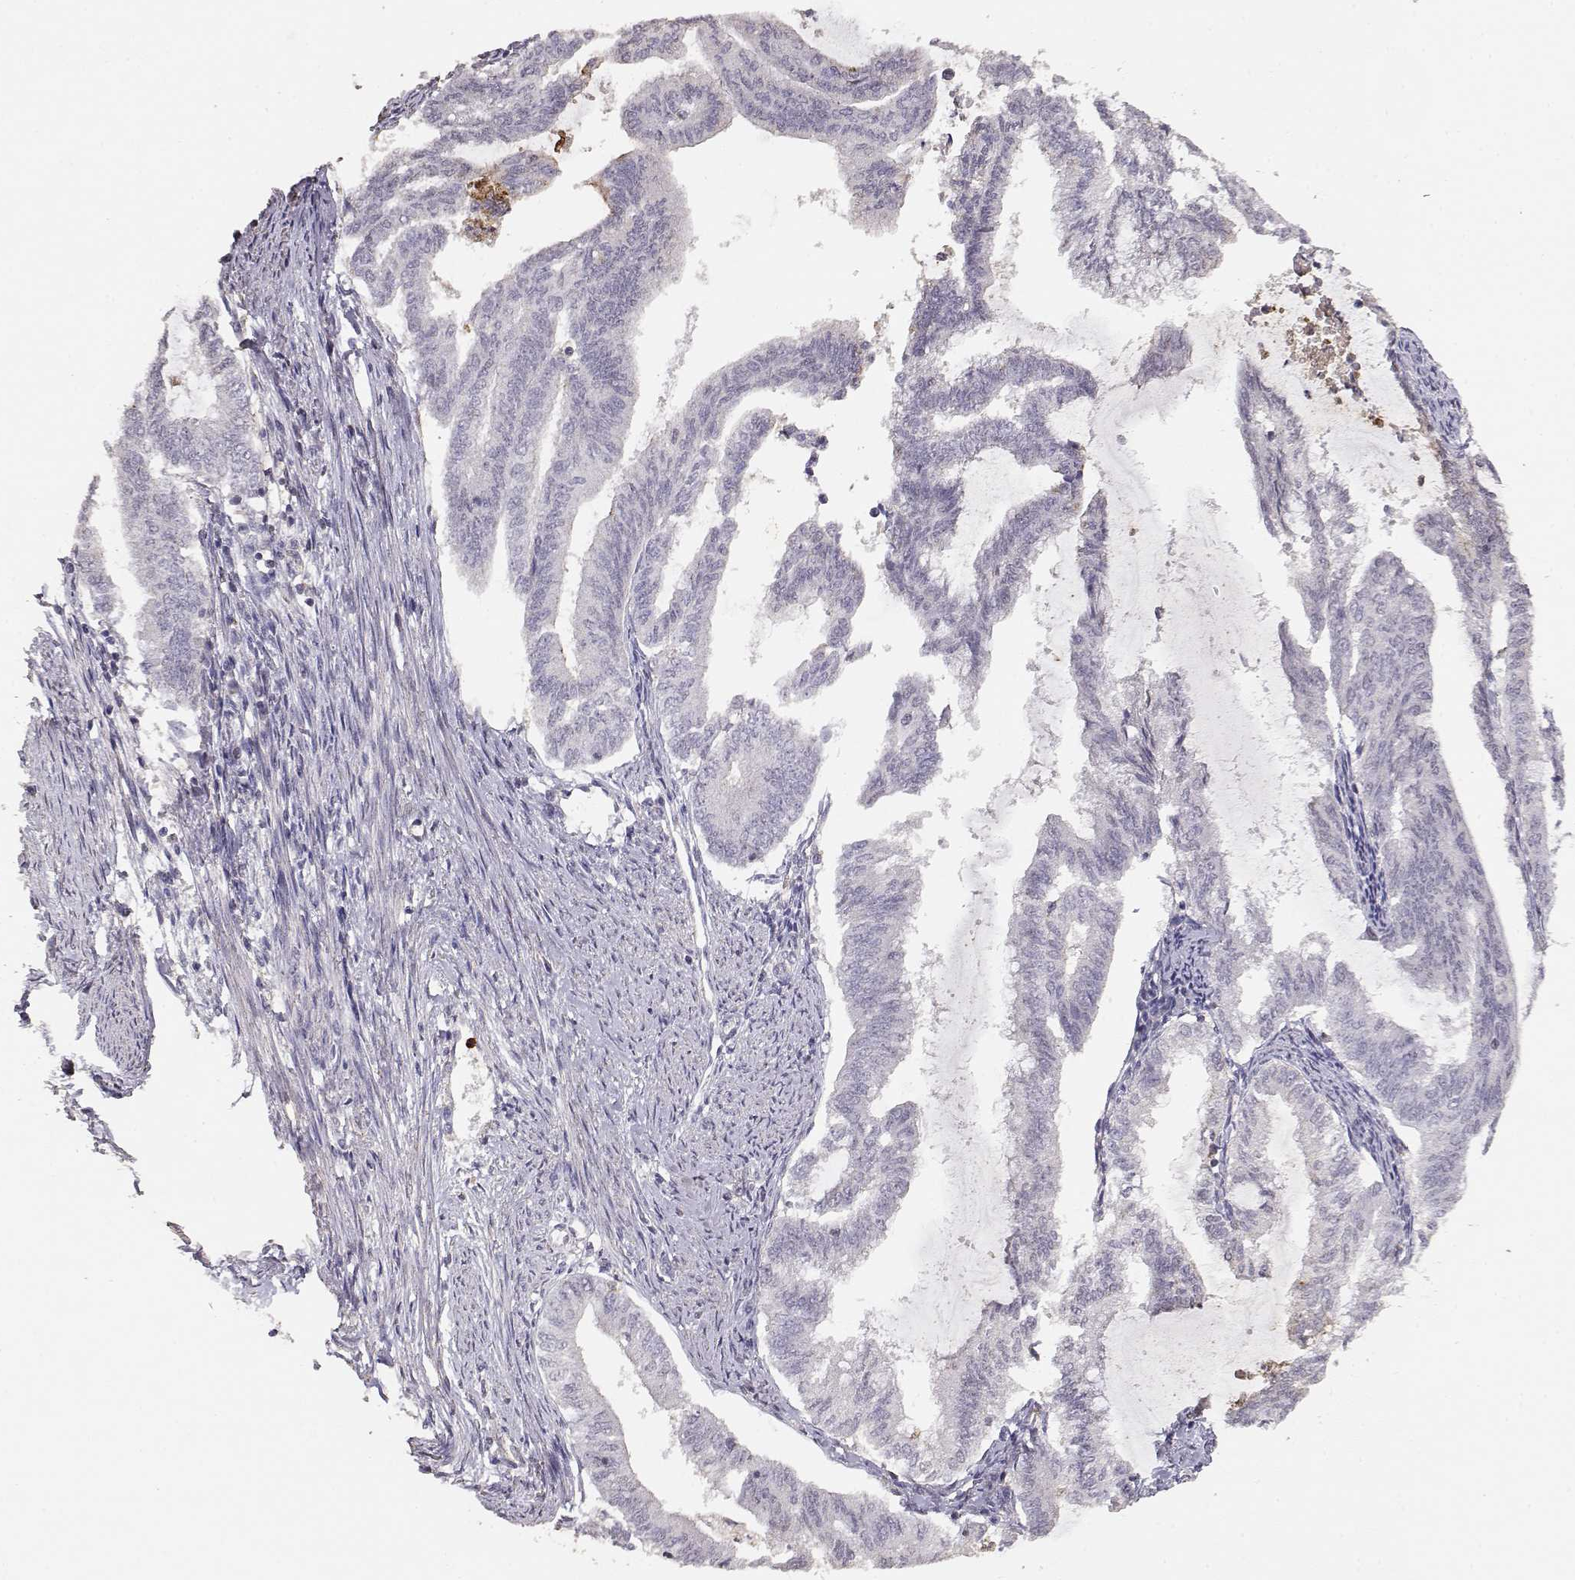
{"staining": {"intensity": "negative", "quantity": "none", "location": "none"}, "tissue": "endometrial cancer", "cell_type": "Tumor cells", "image_type": "cancer", "snomed": [{"axis": "morphology", "description": "Adenocarcinoma, NOS"}, {"axis": "topography", "description": "Endometrium"}], "caption": "This is an immunohistochemistry histopathology image of human endometrial adenocarcinoma. There is no positivity in tumor cells.", "gene": "TNFRSF10C", "patient": {"sex": "female", "age": 79}}